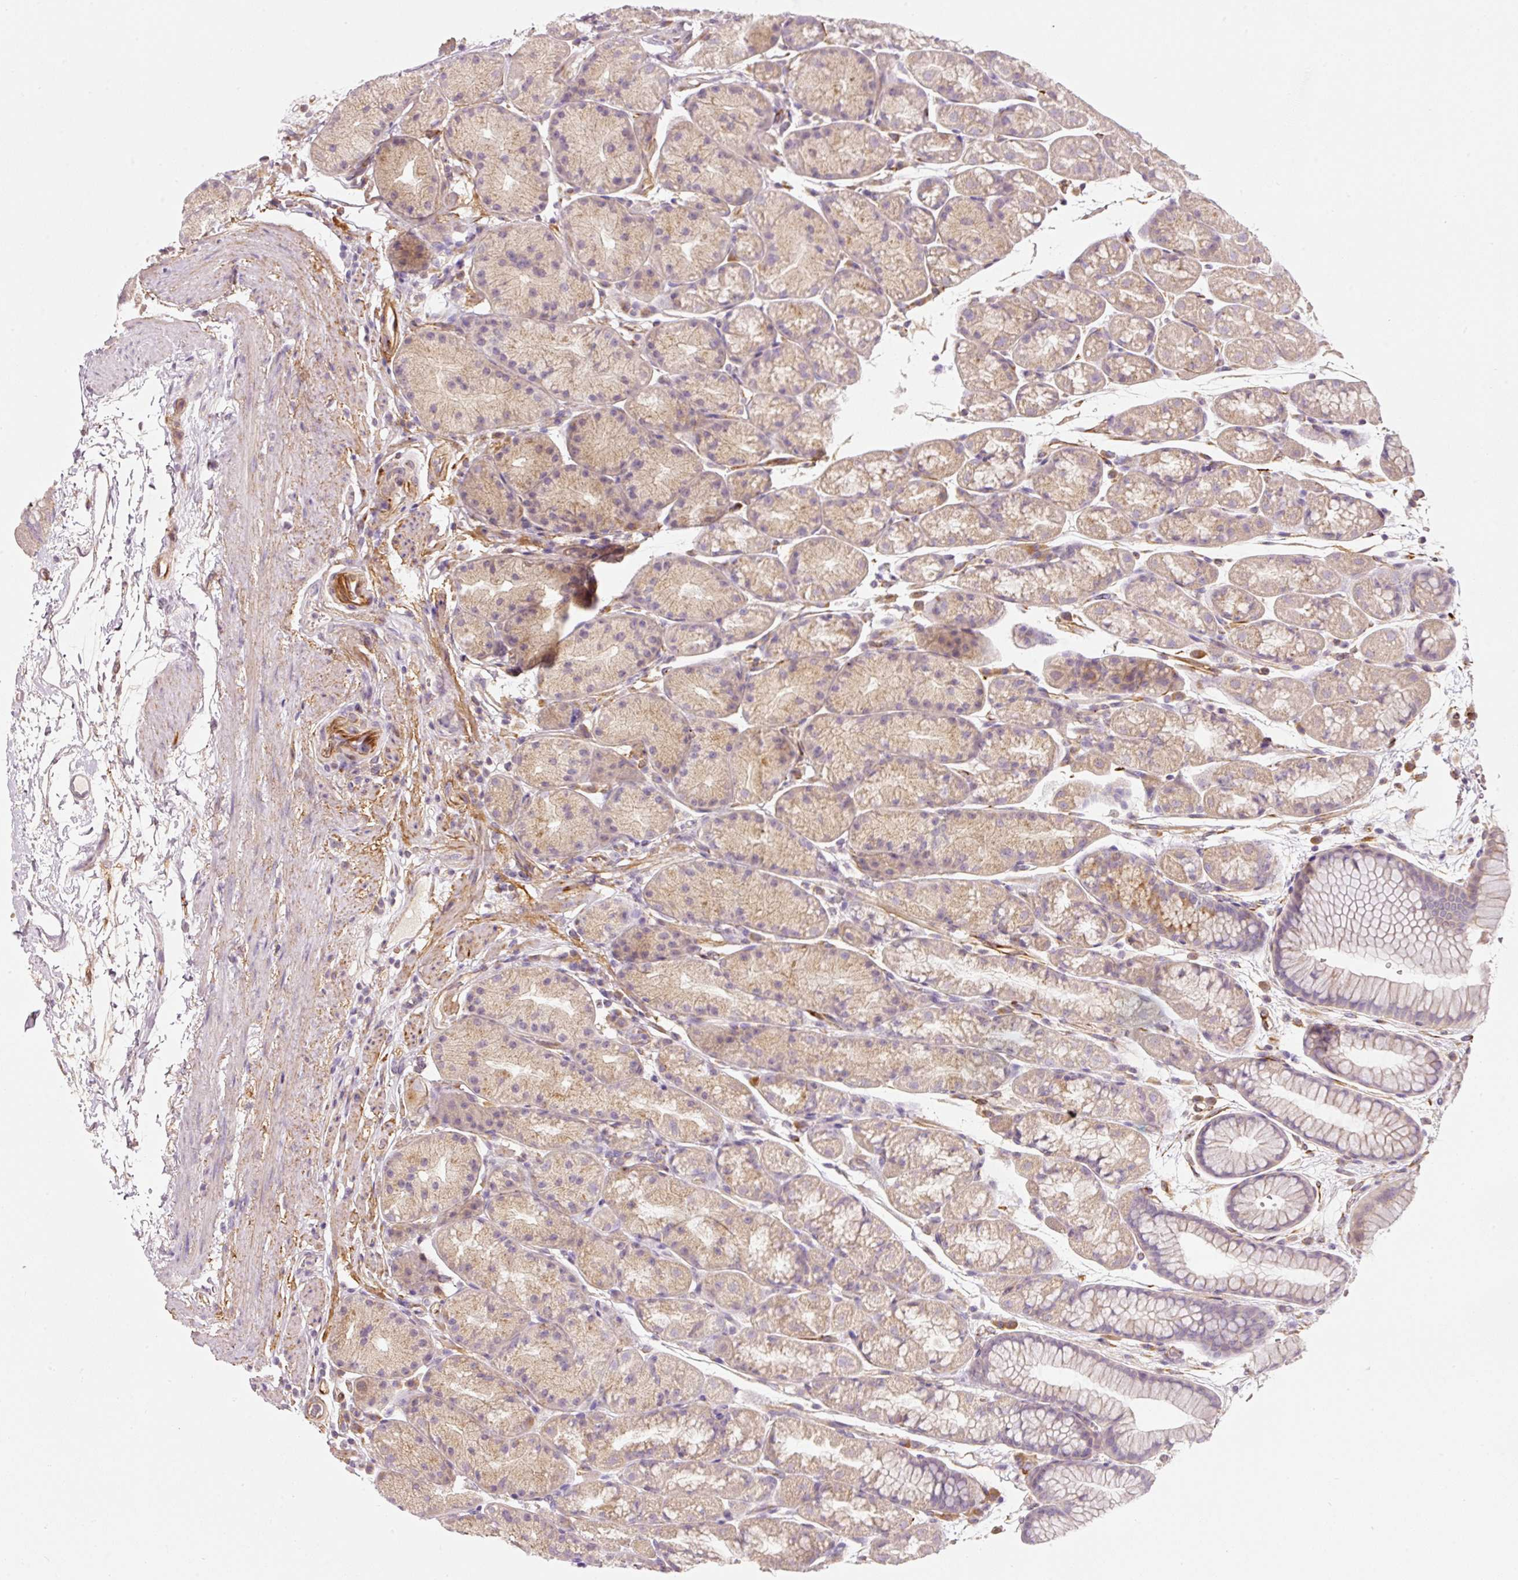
{"staining": {"intensity": "weak", "quantity": "25%-75%", "location": "cytoplasmic/membranous"}, "tissue": "stomach", "cell_type": "Glandular cells", "image_type": "normal", "snomed": [{"axis": "morphology", "description": "Normal tissue, NOS"}, {"axis": "topography", "description": "Stomach, lower"}], "caption": "Immunohistochemical staining of unremarkable human stomach shows 25%-75% levels of weak cytoplasmic/membranous protein expression in about 25%-75% of glandular cells. The staining is performed using DAB (3,3'-diaminobenzidine) brown chromogen to label protein expression. The nuclei are counter-stained blue using hematoxylin.", "gene": "RNF167", "patient": {"sex": "male", "age": 67}}